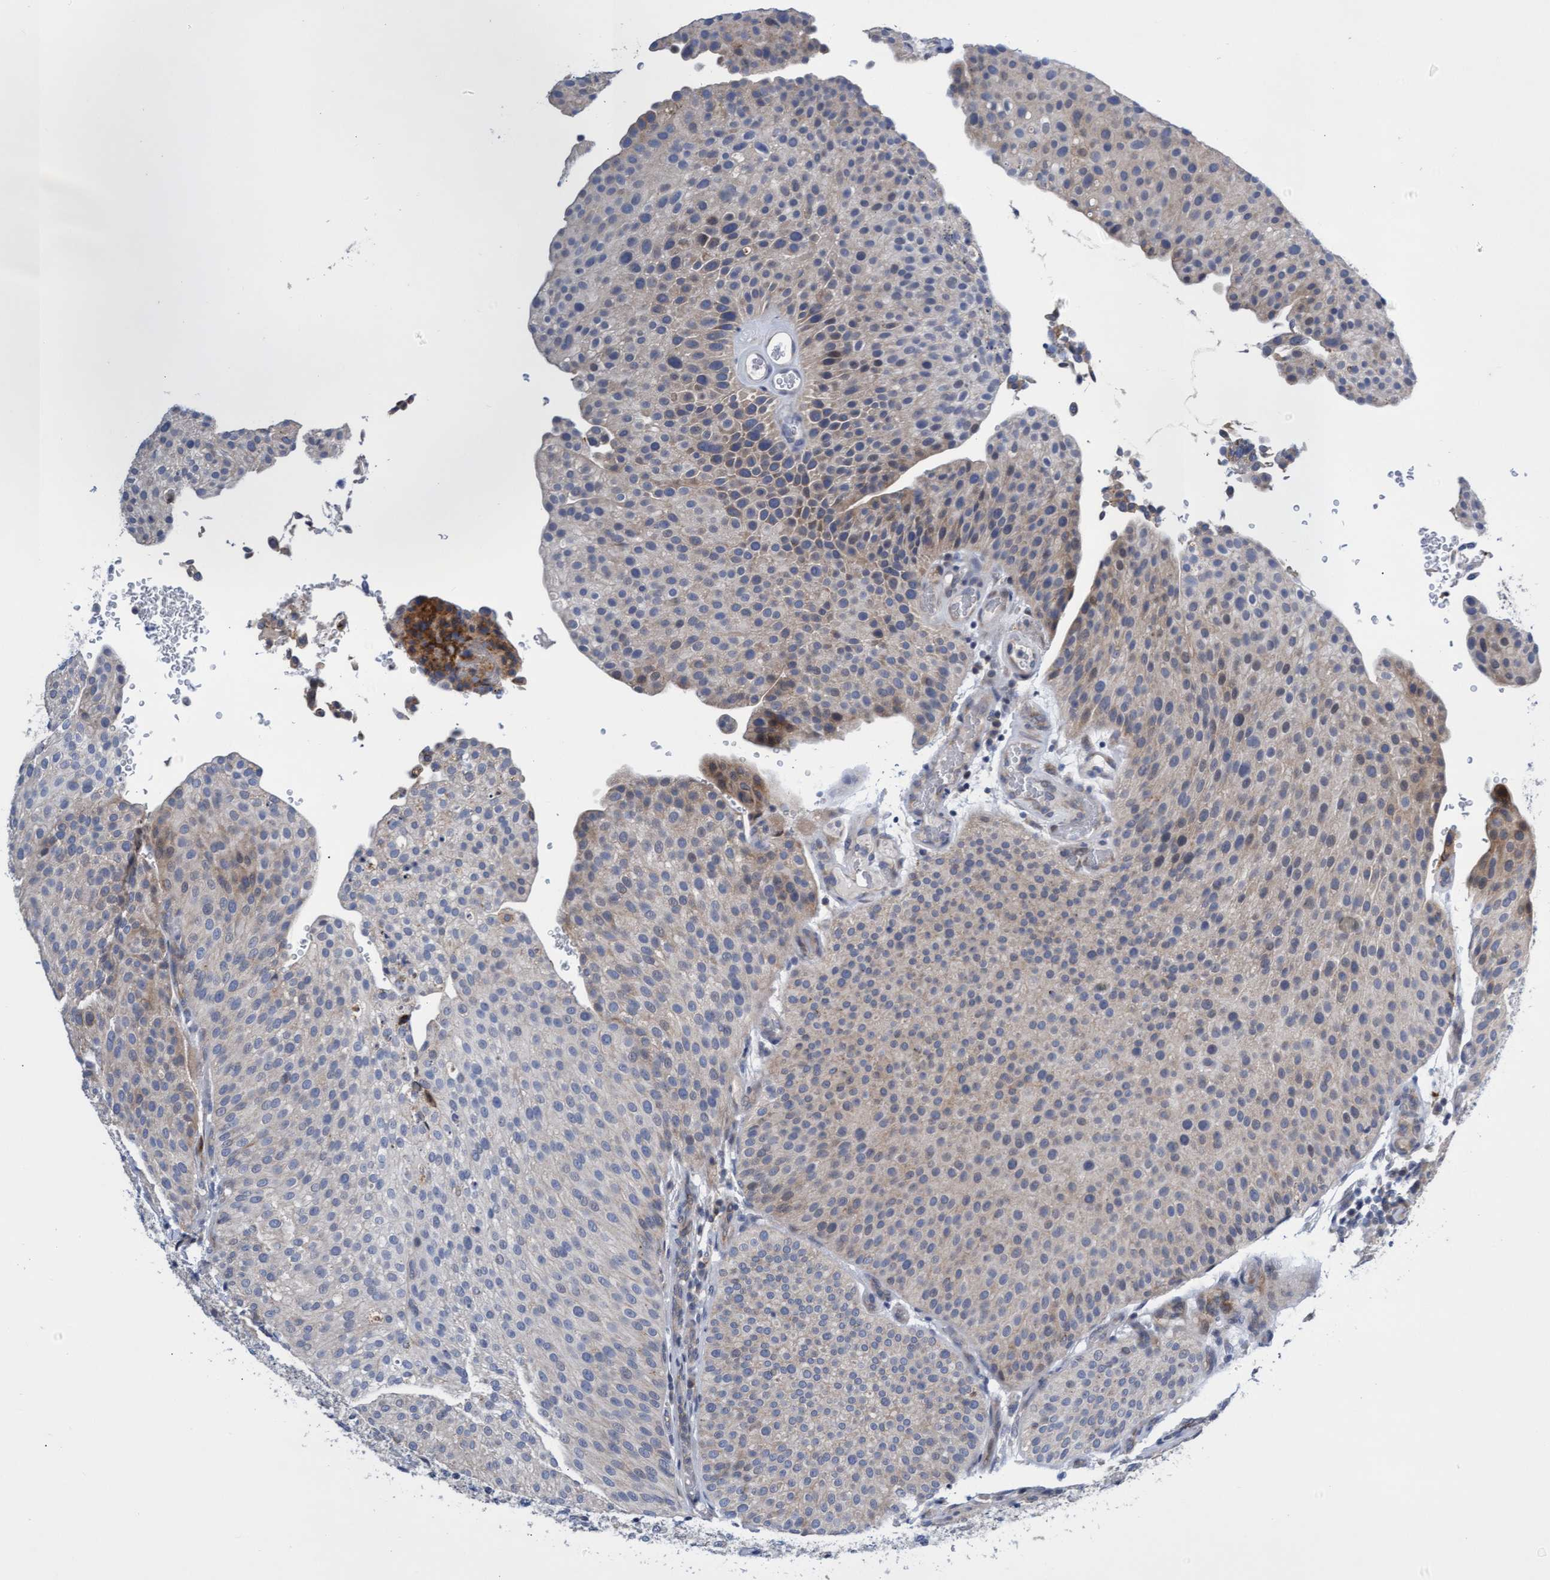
{"staining": {"intensity": "weak", "quantity": "<25%", "location": "cytoplasmic/membranous"}, "tissue": "urothelial cancer", "cell_type": "Tumor cells", "image_type": "cancer", "snomed": [{"axis": "morphology", "description": "Urothelial carcinoma, Low grade"}, {"axis": "topography", "description": "Smooth muscle"}, {"axis": "topography", "description": "Urinary bladder"}], "caption": "IHC photomicrograph of urothelial carcinoma (low-grade) stained for a protein (brown), which shows no staining in tumor cells. (DAB (3,3'-diaminobenzidine) immunohistochemistry with hematoxylin counter stain).", "gene": "ABCF2", "patient": {"sex": "male", "age": 60}}